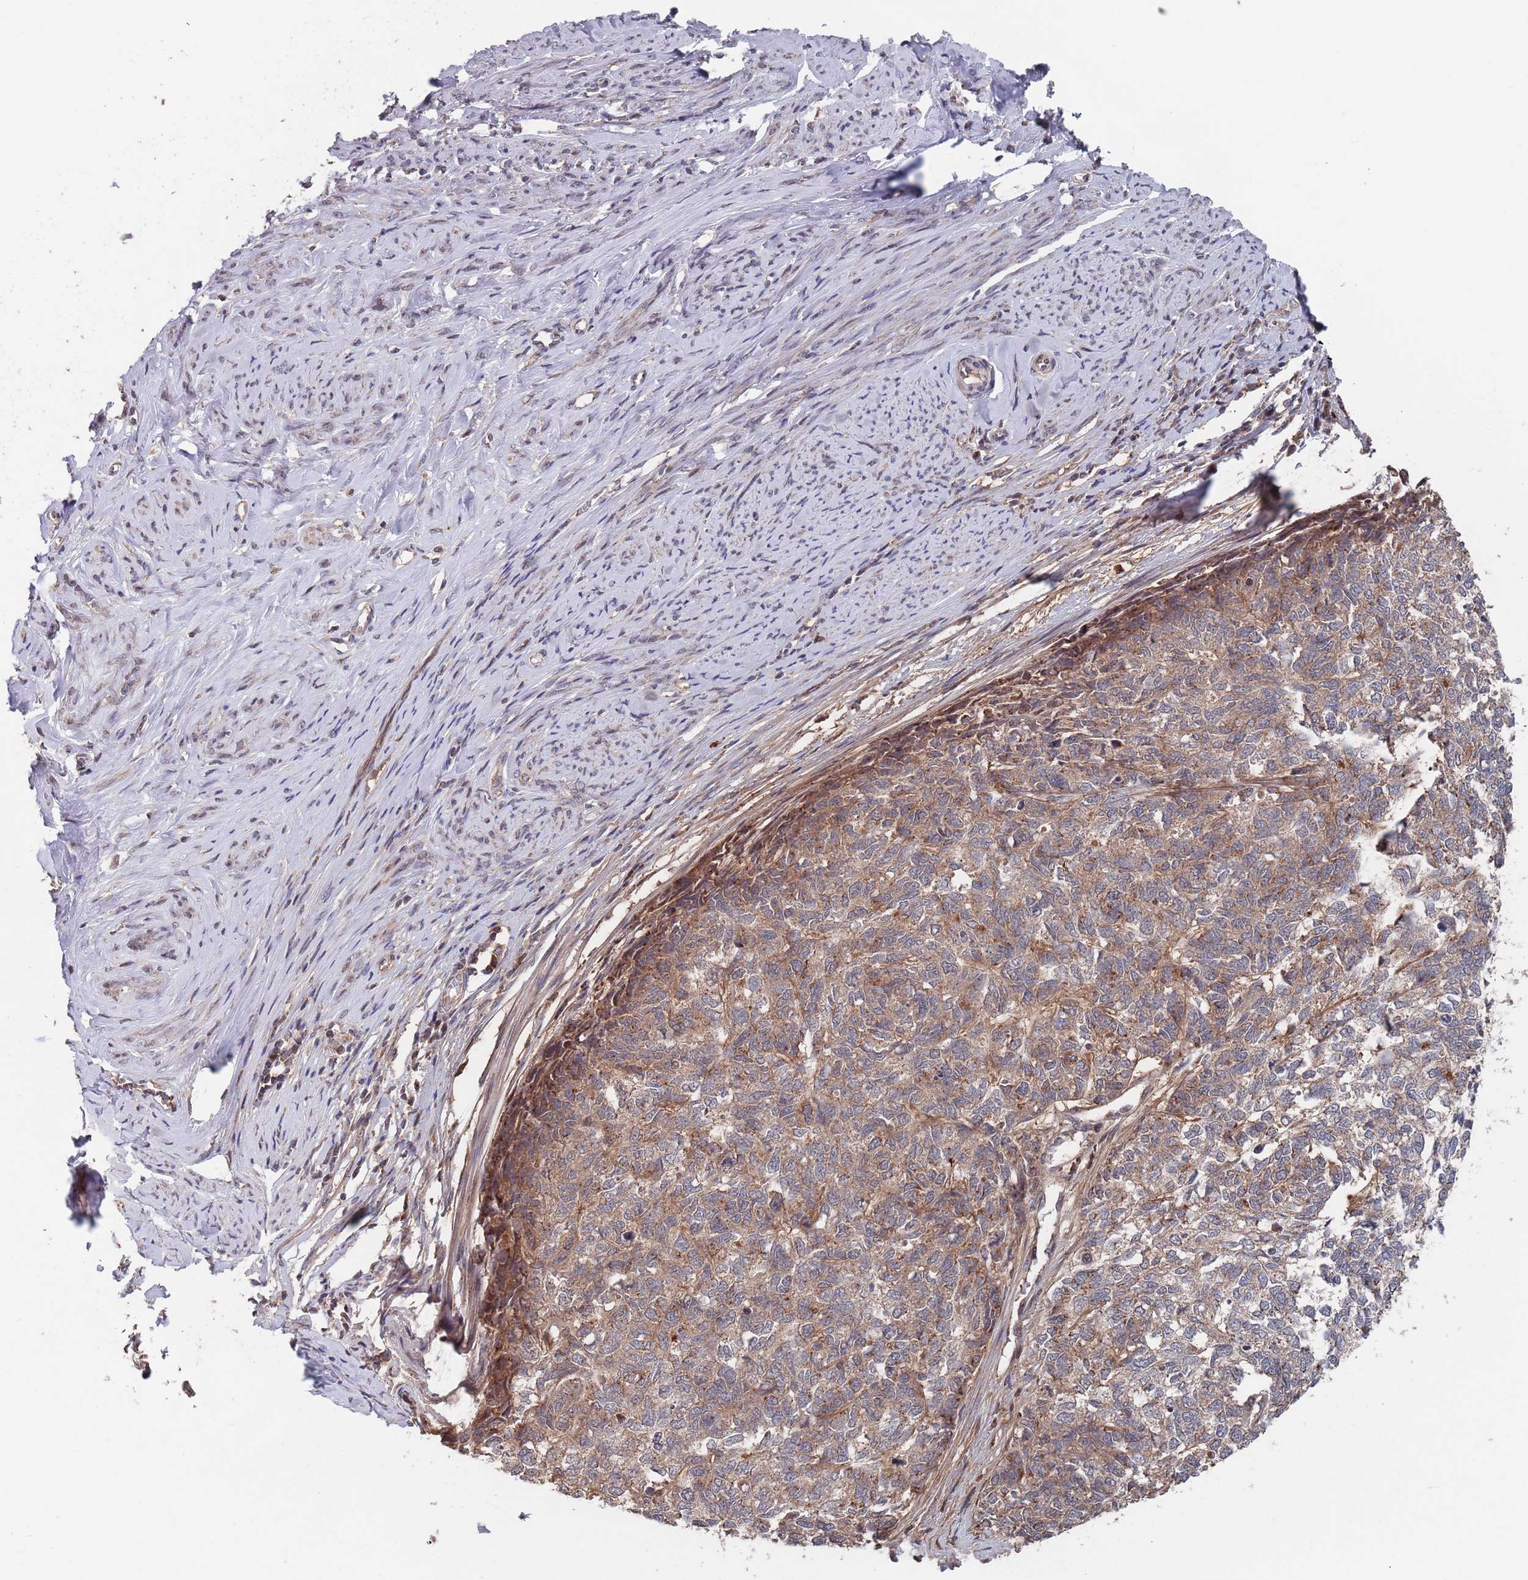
{"staining": {"intensity": "weak", "quantity": ">75%", "location": "cytoplasmic/membranous"}, "tissue": "cervical cancer", "cell_type": "Tumor cells", "image_type": "cancer", "snomed": [{"axis": "morphology", "description": "Squamous cell carcinoma, NOS"}, {"axis": "topography", "description": "Cervix"}], "caption": "An image showing weak cytoplasmic/membranous expression in about >75% of tumor cells in cervical cancer, as visualized by brown immunohistochemical staining.", "gene": "UNC45A", "patient": {"sex": "female", "age": 63}}